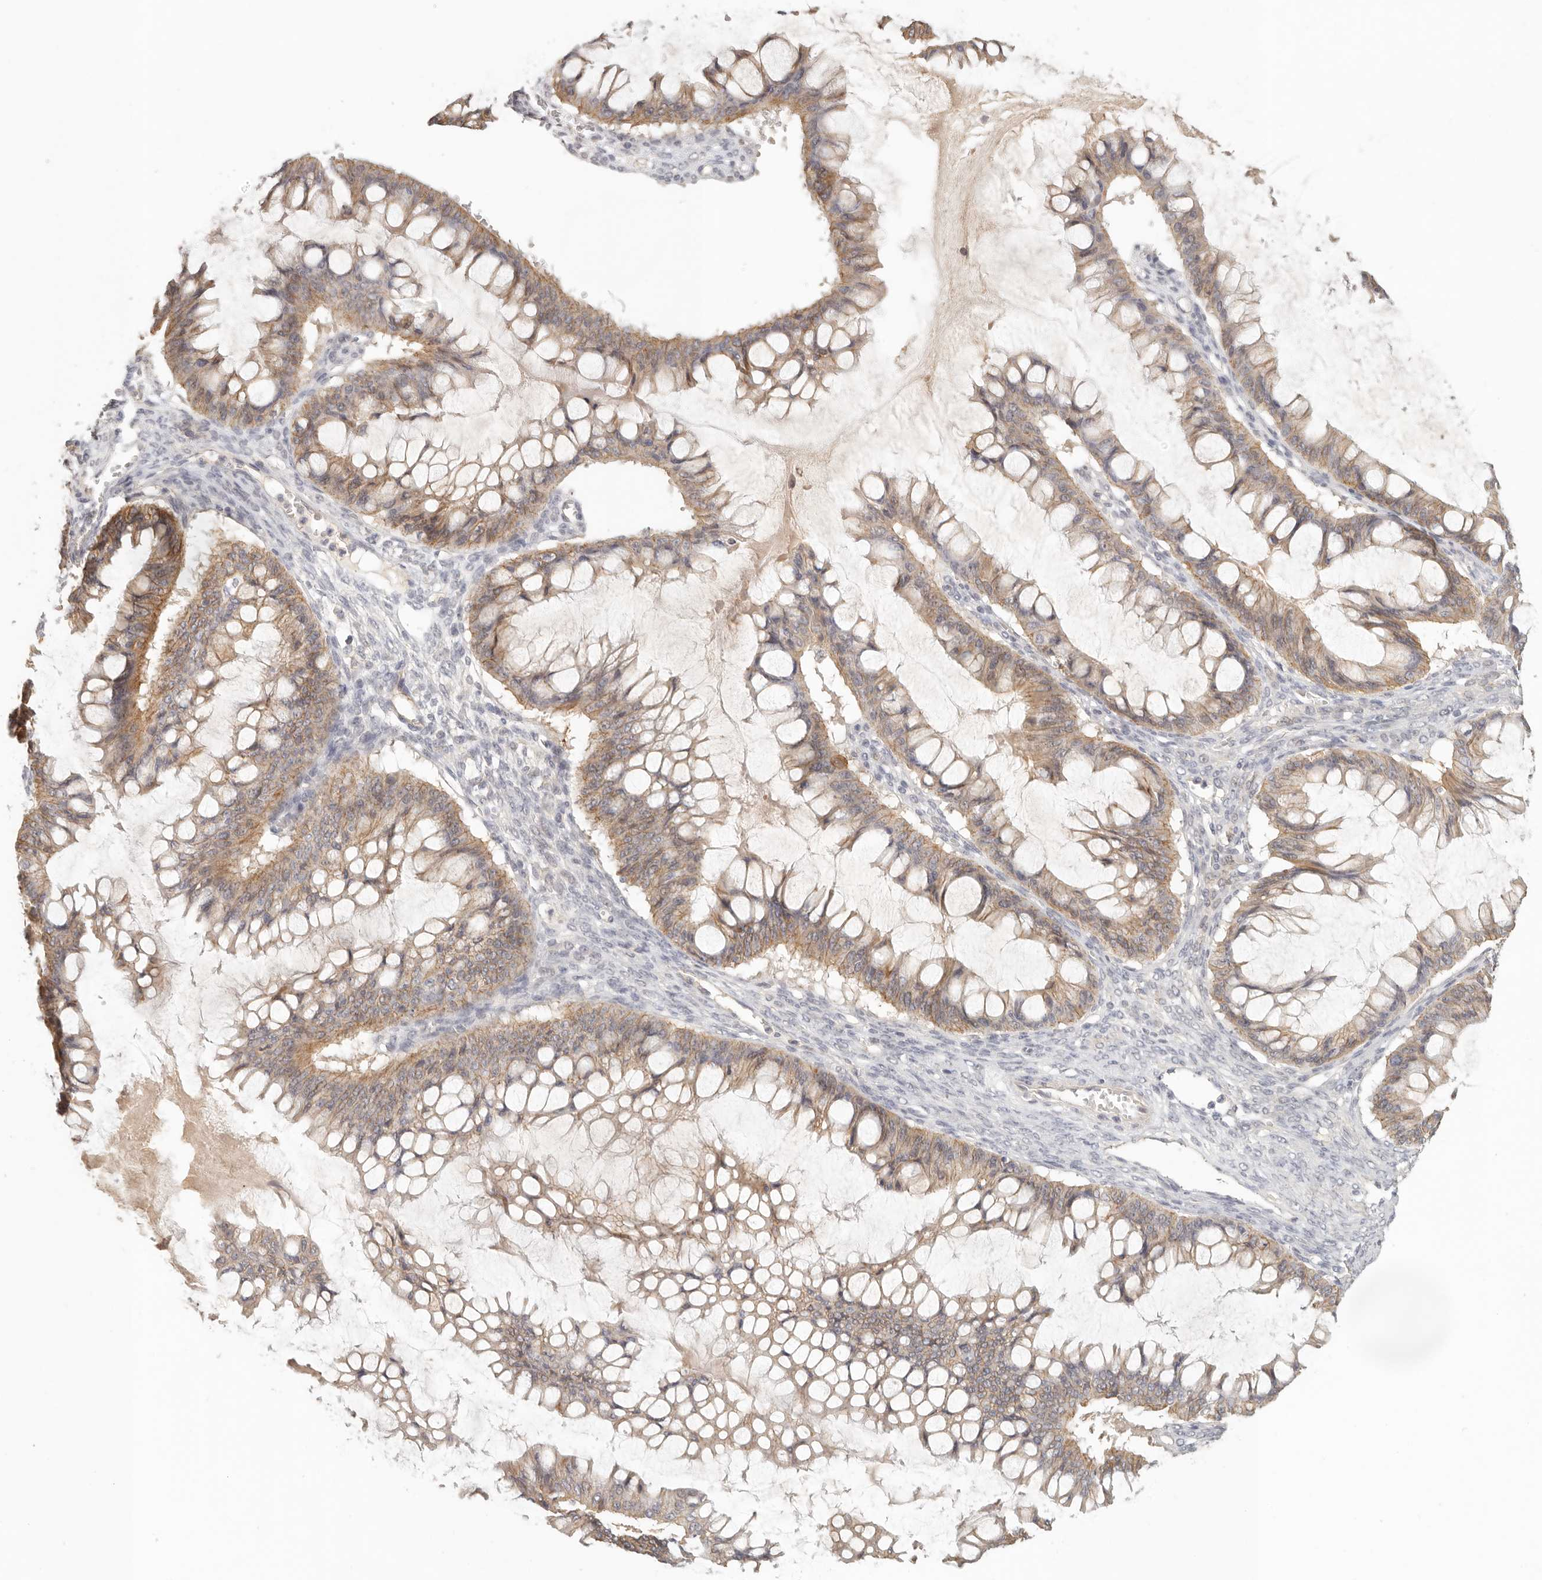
{"staining": {"intensity": "moderate", "quantity": ">75%", "location": "cytoplasmic/membranous"}, "tissue": "ovarian cancer", "cell_type": "Tumor cells", "image_type": "cancer", "snomed": [{"axis": "morphology", "description": "Cystadenocarcinoma, mucinous, NOS"}, {"axis": "topography", "description": "Ovary"}], "caption": "Brown immunohistochemical staining in human ovarian mucinous cystadenocarcinoma demonstrates moderate cytoplasmic/membranous expression in approximately >75% of tumor cells. Nuclei are stained in blue.", "gene": "ANXA9", "patient": {"sex": "female", "age": 73}}